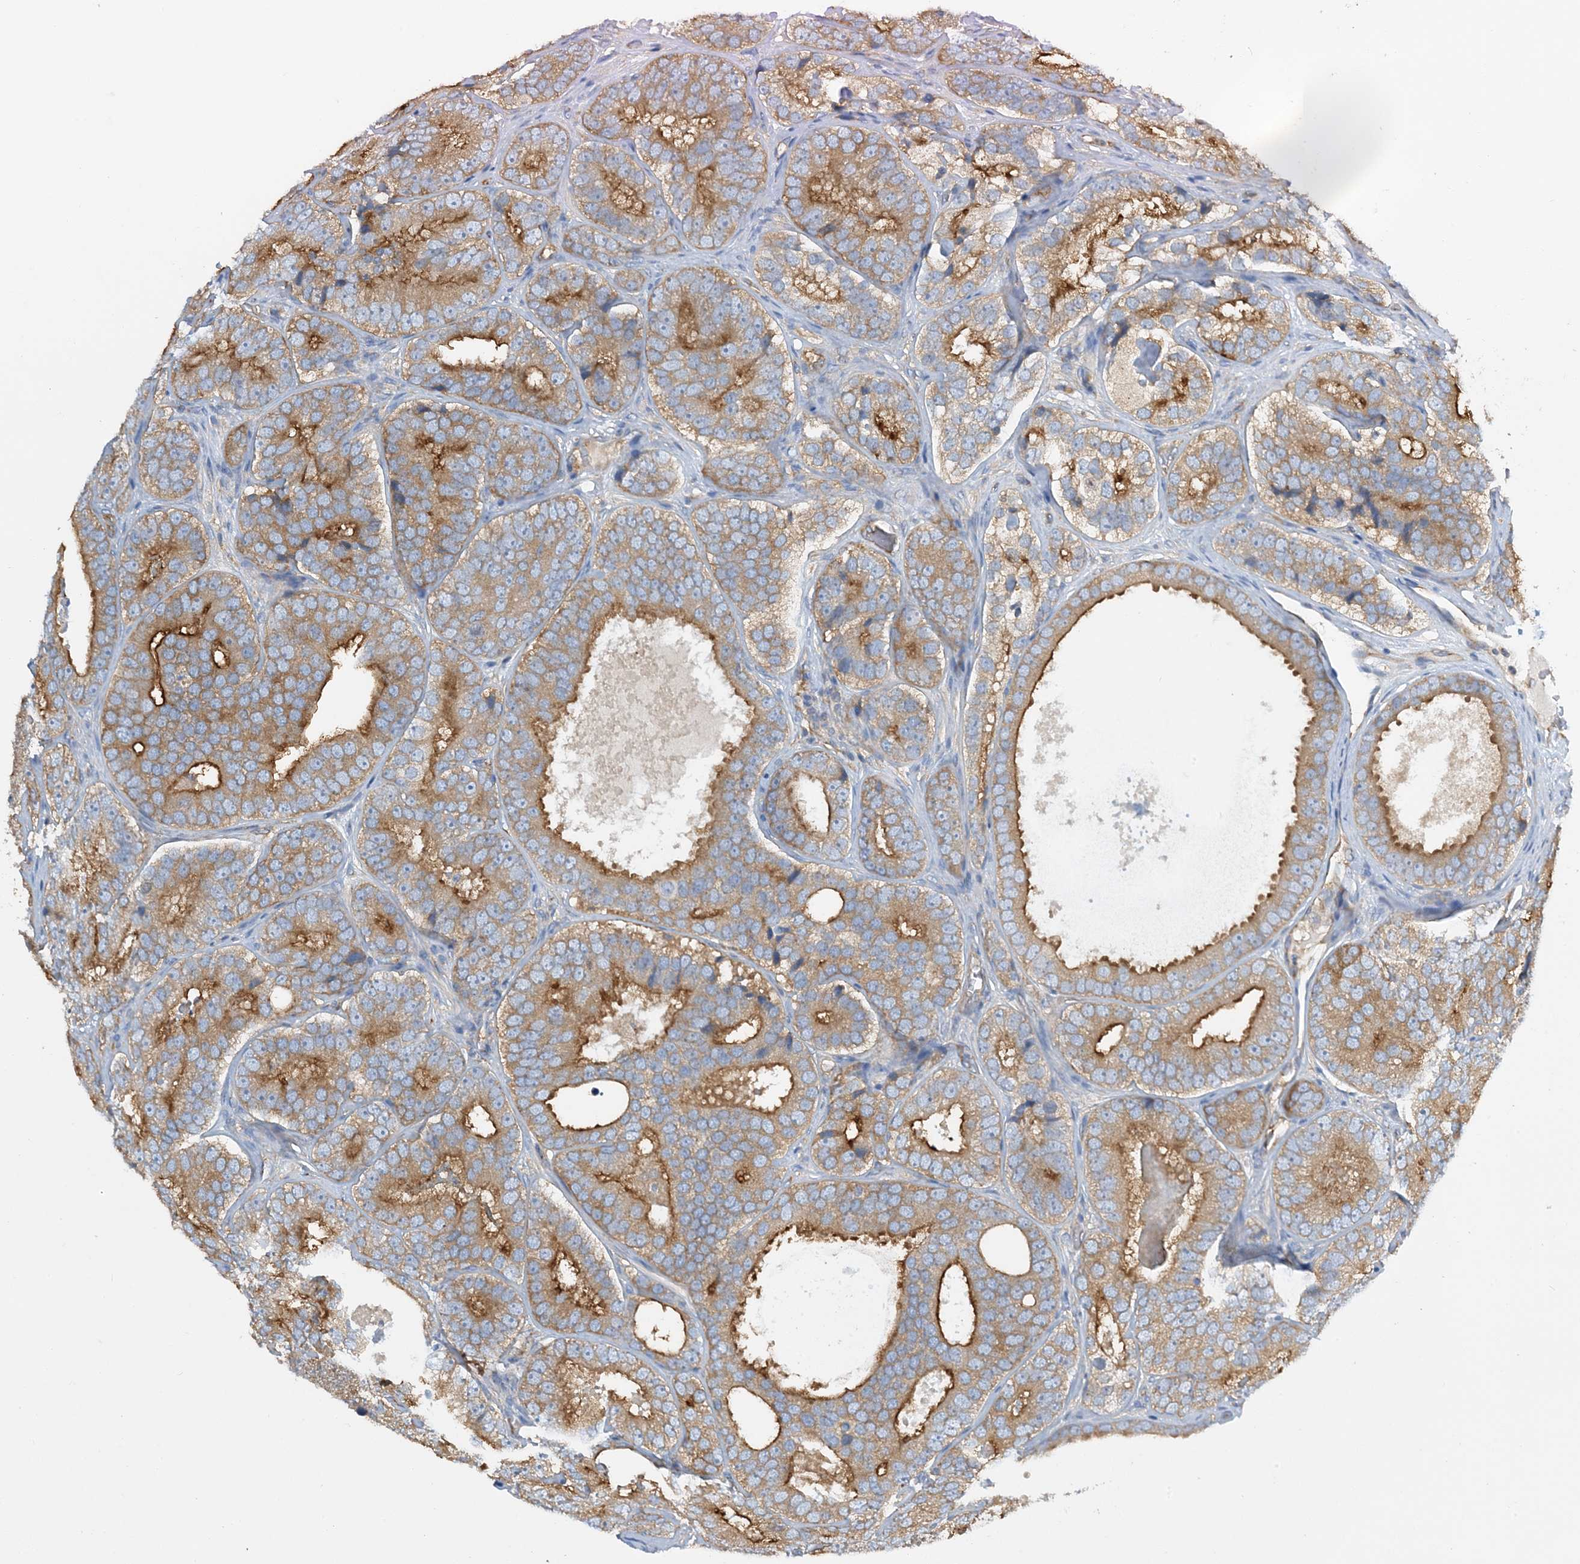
{"staining": {"intensity": "moderate", "quantity": ">75%", "location": "cytoplasmic/membranous"}, "tissue": "prostate cancer", "cell_type": "Tumor cells", "image_type": "cancer", "snomed": [{"axis": "morphology", "description": "Adenocarcinoma, High grade"}, {"axis": "topography", "description": "Prostate"}], "caption": "Adenocarcinoma (high-grade) (prostate) was stained to show a protein in brown. There is medium levels of moderate cytoplasmic/membranous staining in approximately >75% of tumor cells.", "gene": "SIDT1", "patient": {"sex": "male", "age": 56}}